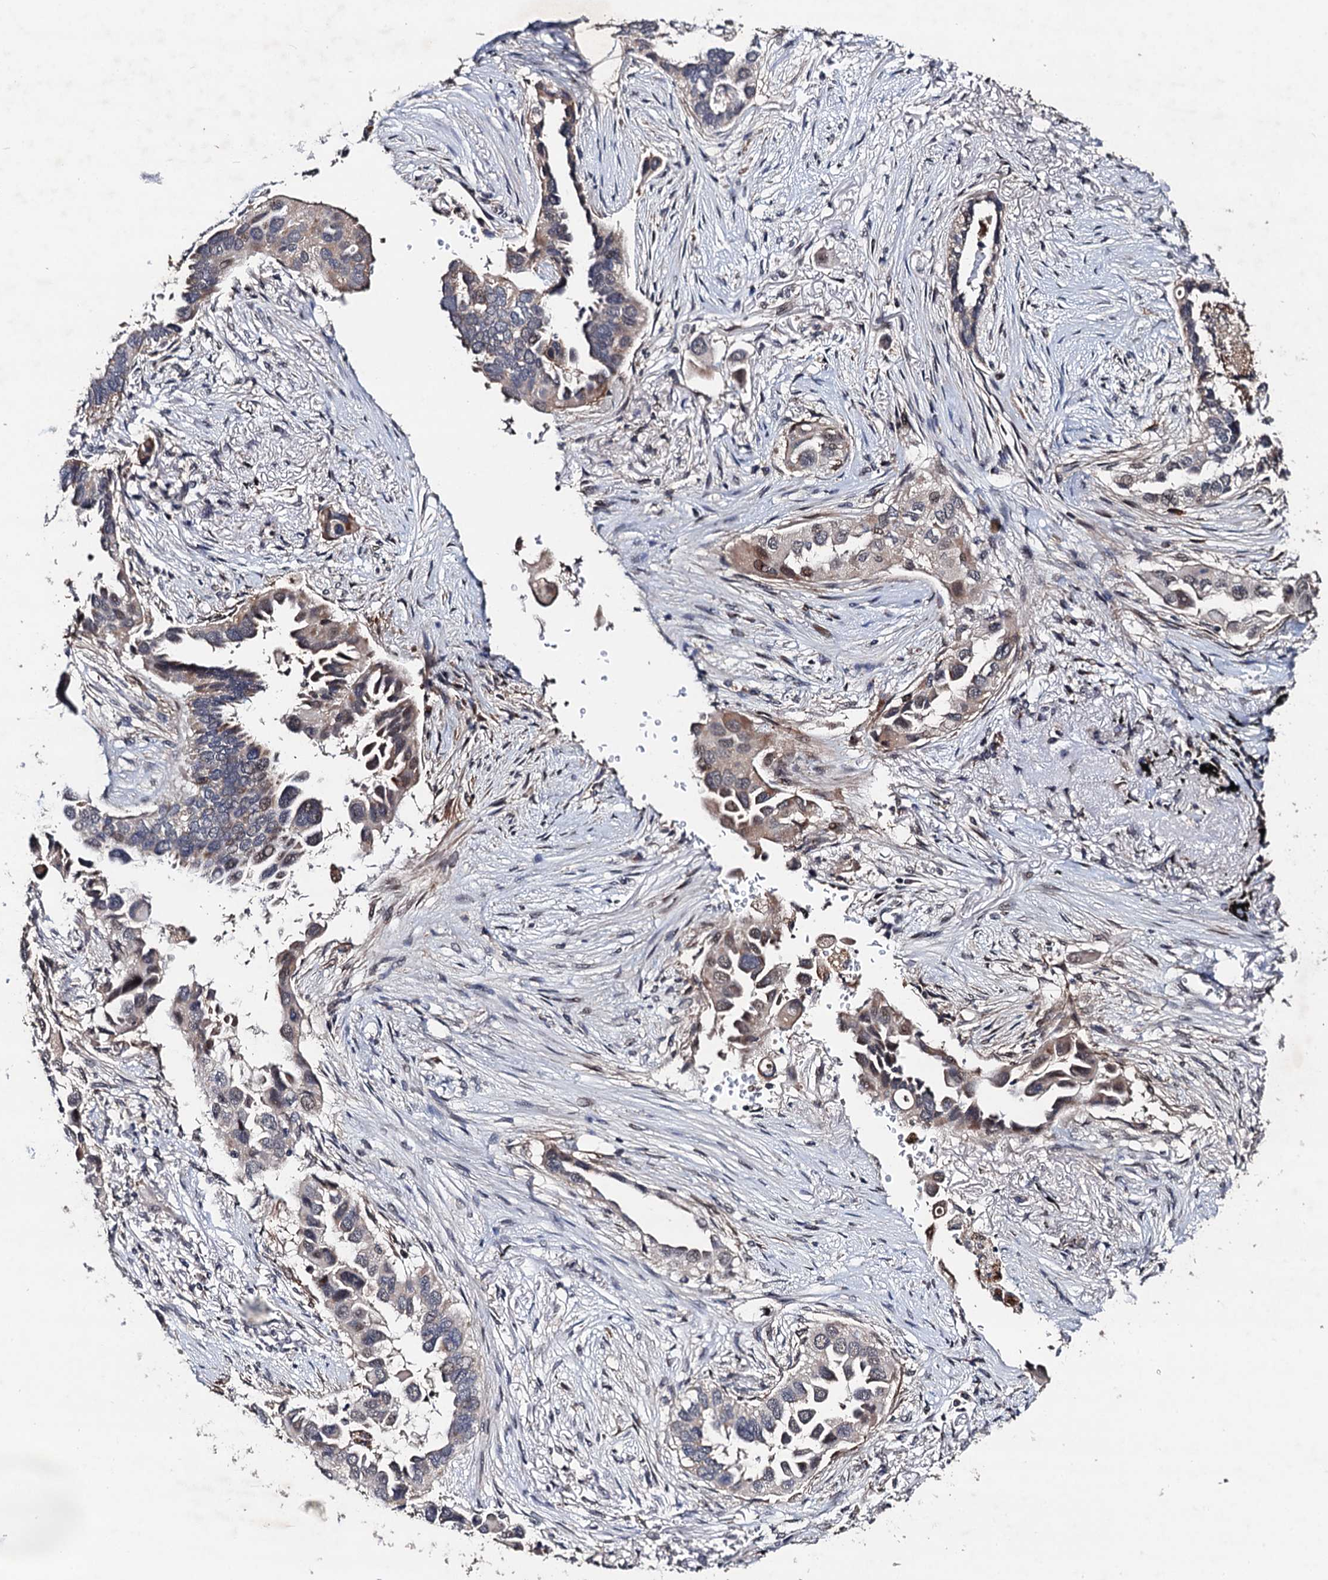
{"staining": {"intensity": "moderate", "quantity": "25%-75%", "location": "cytoplasmic/membranous,nuclear"}, "tissue": "lung cancer", "cell_type": "Tumor cells", "image_type": "cancer", "snomed": [{"axis": "morphology", "description": "Adenocarcinoma, NOS"}, {"axis": "topography", "description": "Lung"}], "caption": "Tumor cells reveal moderate cytoplasmic/membranous and nuclear positivity in about 25%-75% of cells in lung cancer.", "gene": "PPTC7", "patient": {"sex": "female", "age": 76}}